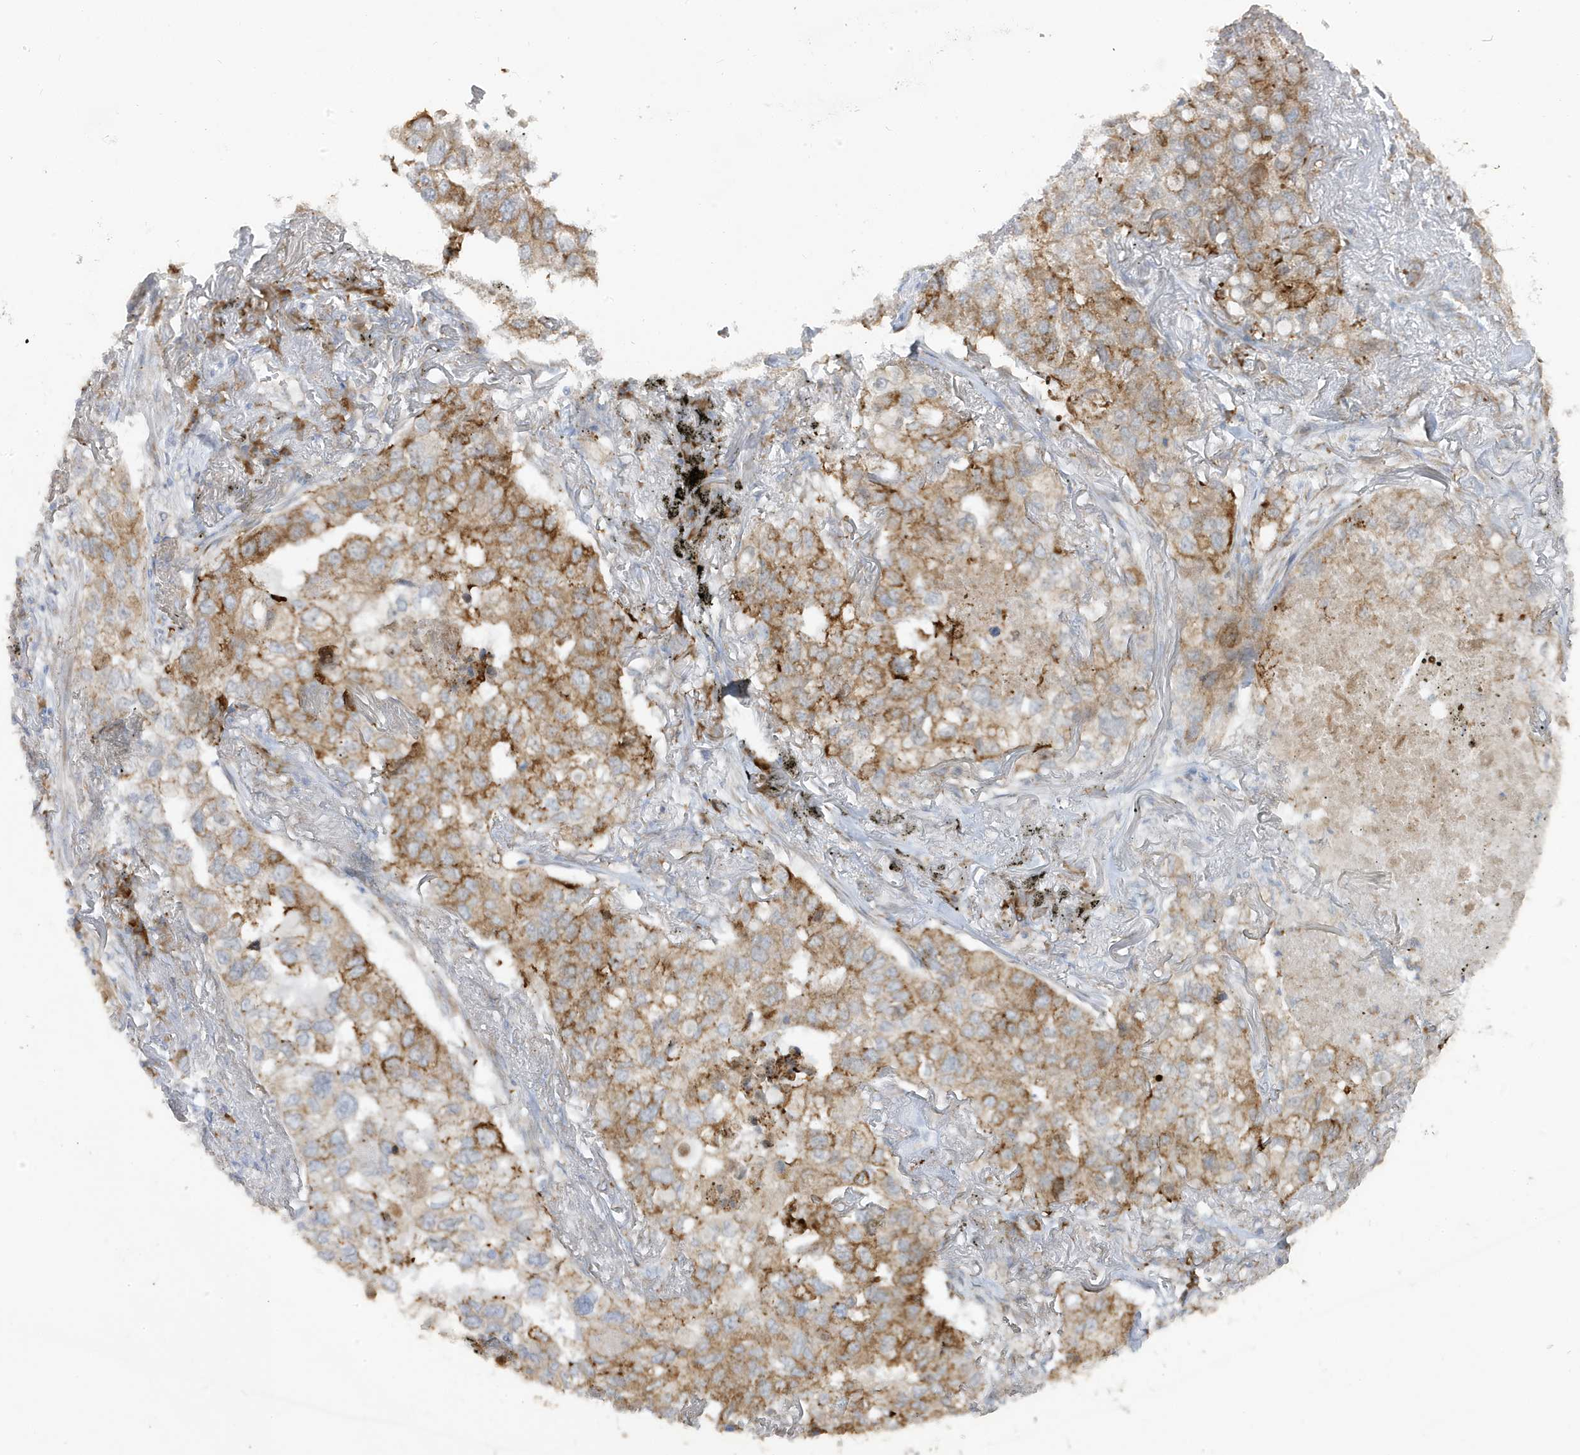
{"staining": {"intensity": "moderate", "quantity": ">75%", "location": "cytoplasmic/membranous"}, "tissue": "lung cancer", "cell_type": "Tumor cells", "image_type": "cancer", "snomed": [{"axis": "morphology", "description": "Adenocarcinoma, NOS"}, {"axis": "topography", "description": "Lung"}], "caption": "A medium amount of moderate cytoplasmic/membranous staining is identified in about >75% of tumor cells in lung cancer (adenocarcinoma) tissue.", "gene": "ZNF654", "patient": {"sex": "male", "age": 65}}